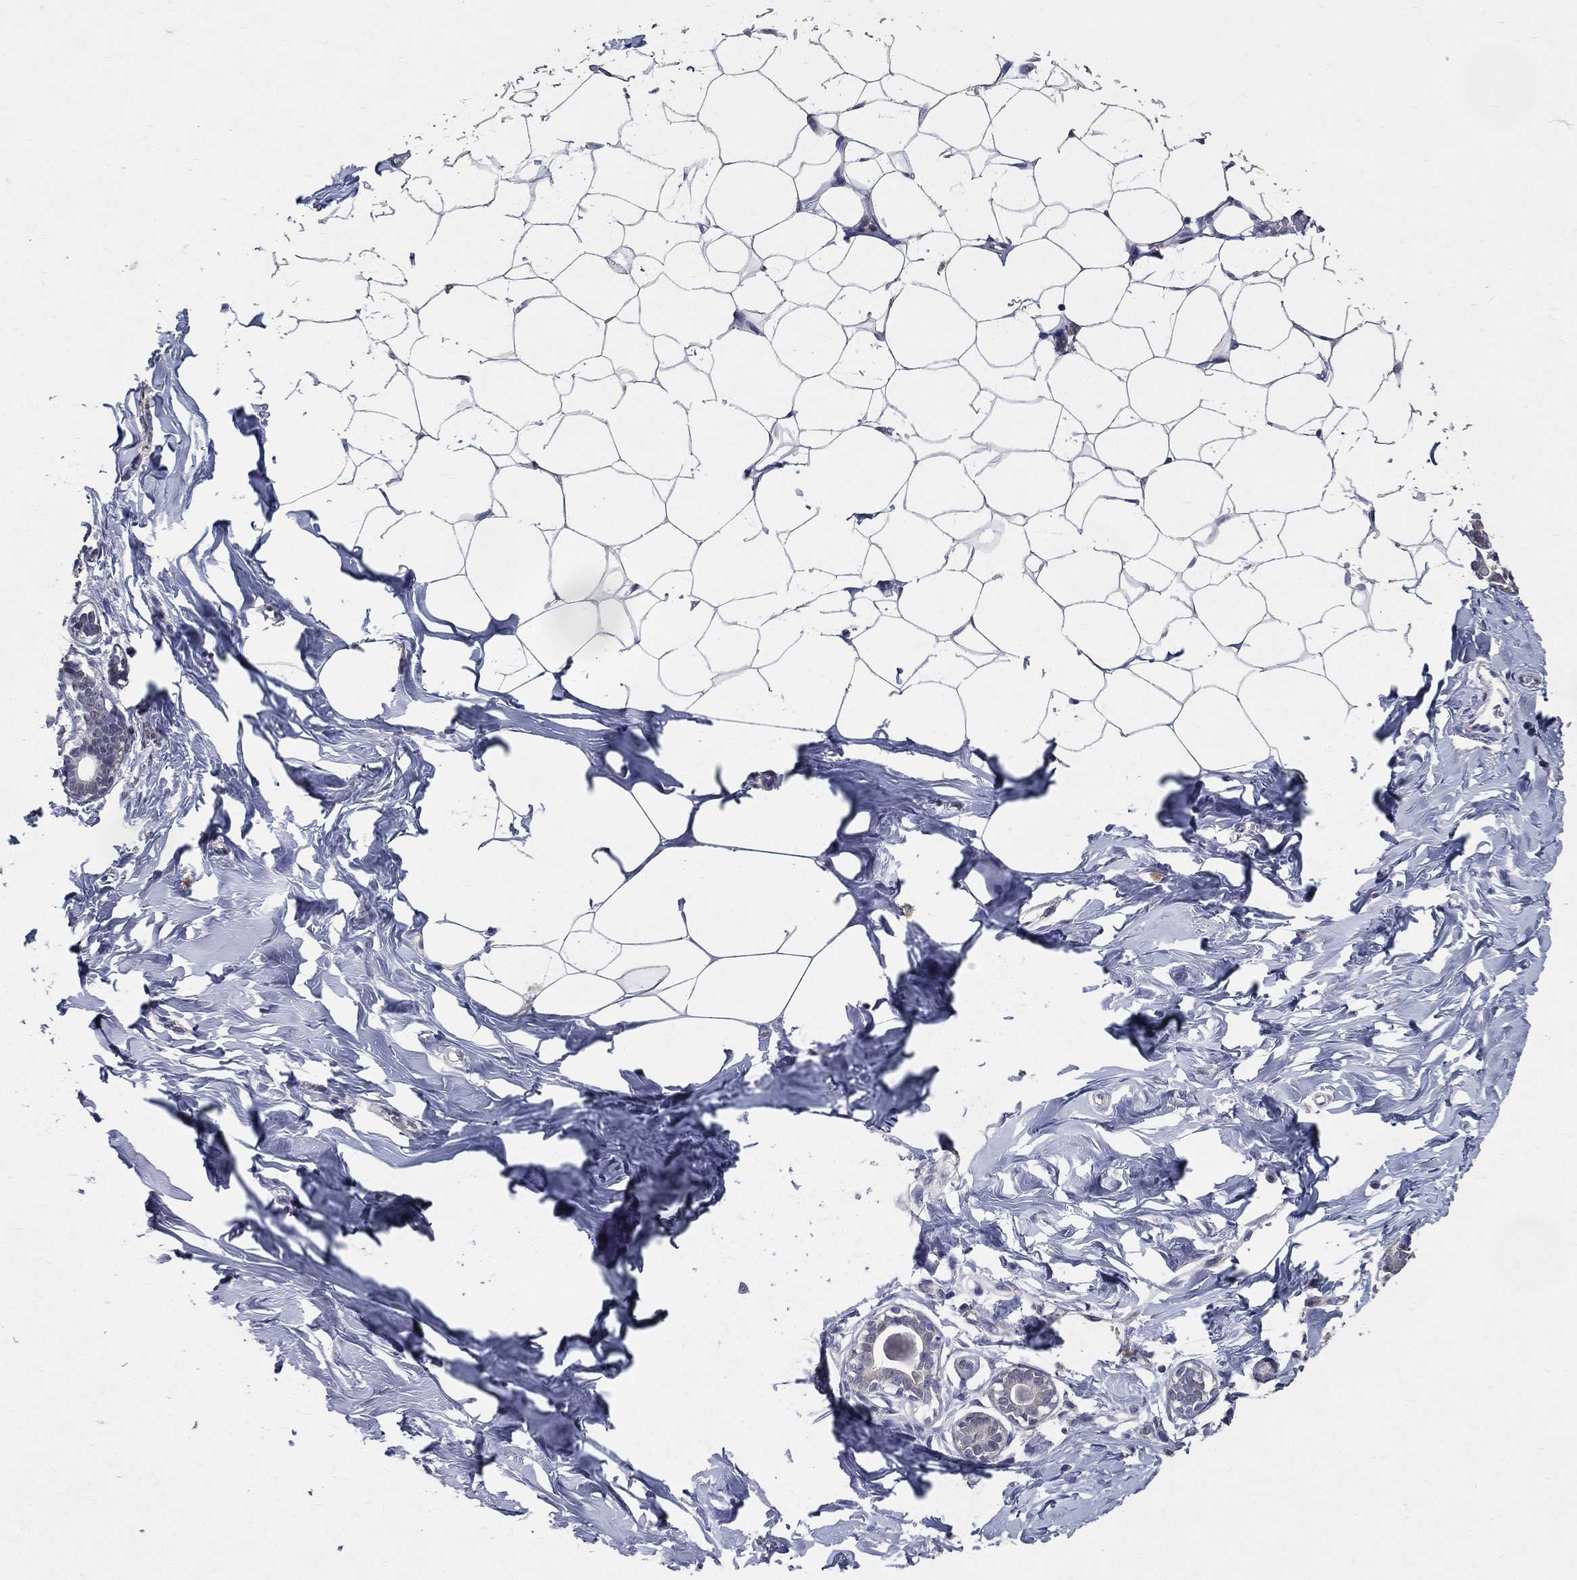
{"staining": {"intensity": "negative", "quantity": "none", "location": "none"}, "tissue": "breast", "cell_type": "Adipocytes", "image_type": "normal", "snomed": [{"axis": "morphology", "description": "Normal tissue, NOS"}, {"axis": "morphology", "description": "Lobular carcinoma, in situ"}, {"axis": "topography", "description": "Breast"}], "caption": "Immunohistochemistry (IHC) histopathology image of unremarkable breast: human breast stained with DAB shows no significant protein expression in adipocytes.", "gene": "SERPINB2", "patient": {"sex": "female", "age": 35}}